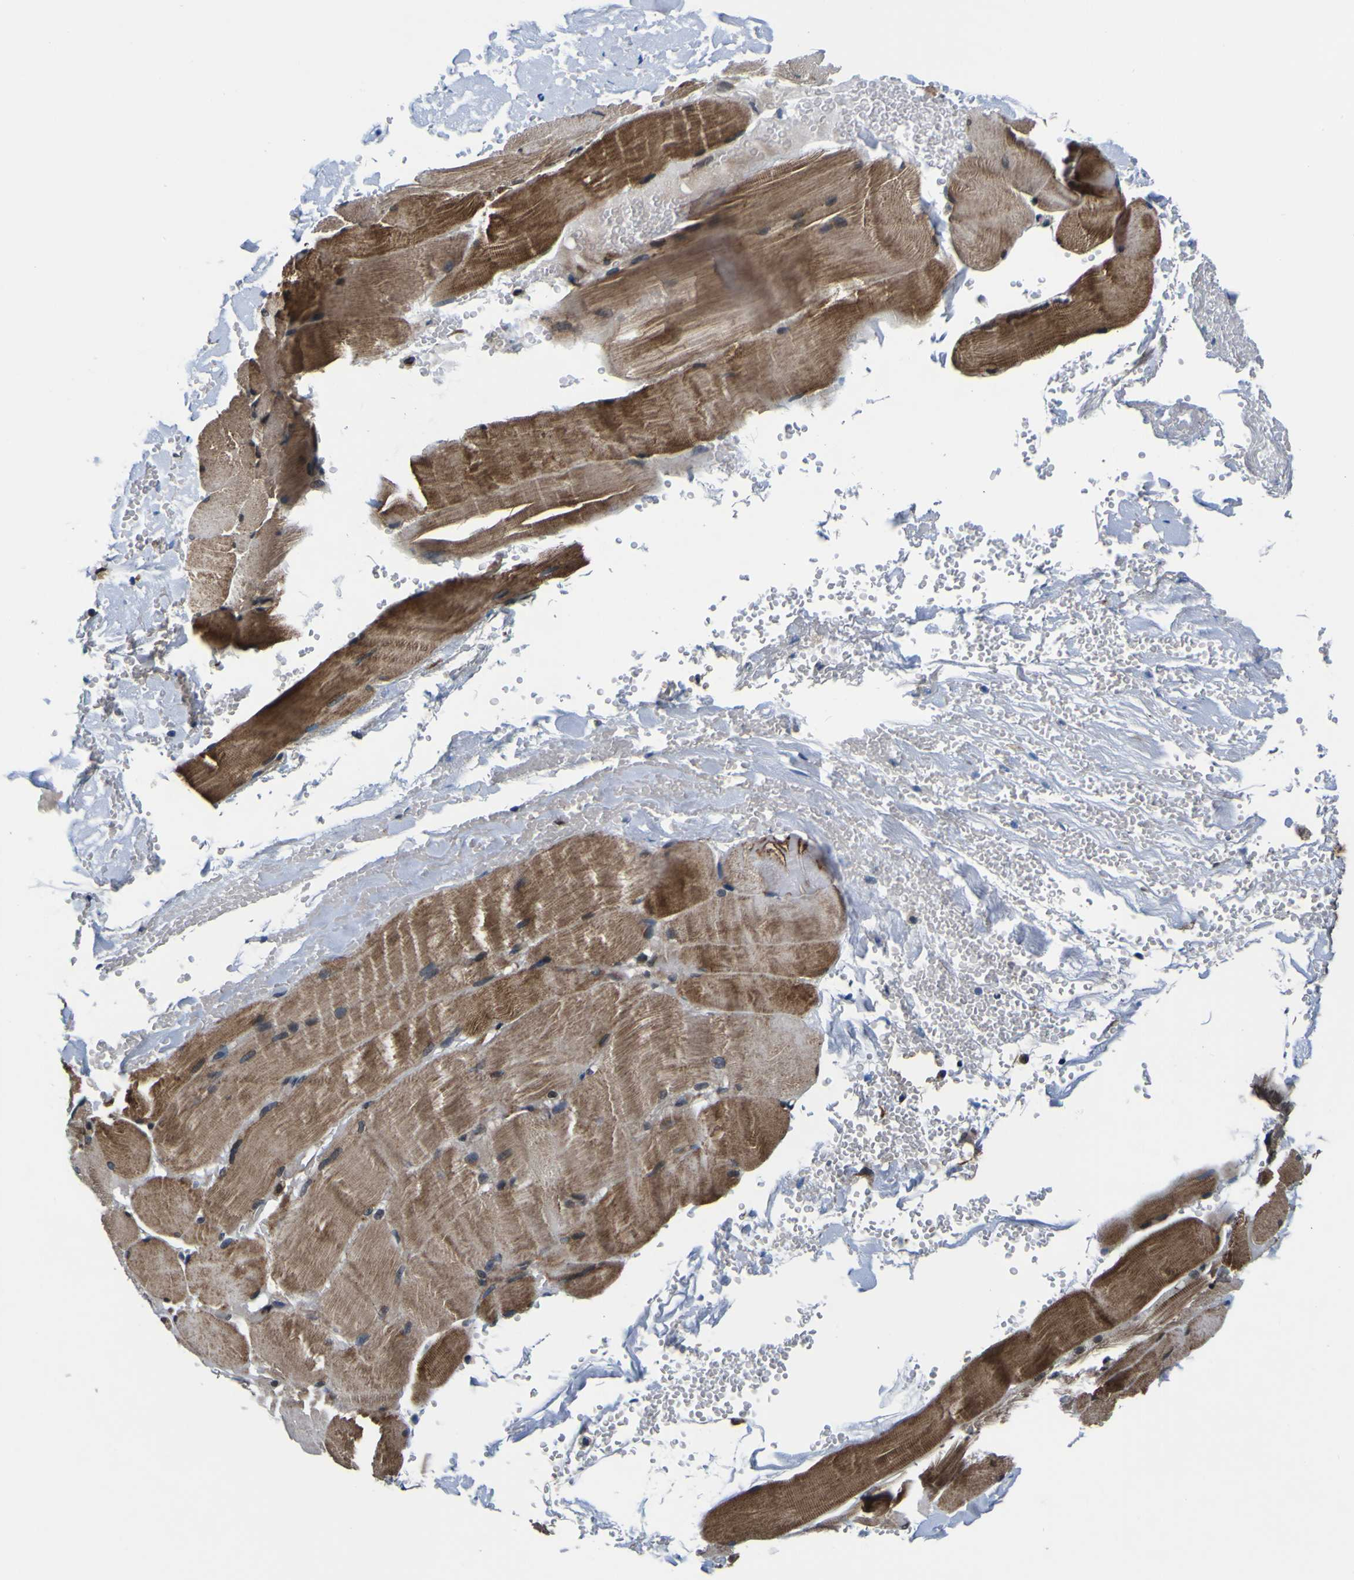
{"staining": {"intensity": "moderate", "quantity": ">75%", "location": "cytoplasmic/membranous"}, "tissue": "skeletal muscle", "cell_type": "Myocytes", "image_type": "normal", "snomed": [{"axis": "morphology", "description": "Normal tissue, NOS"}, {"axis": "topography", "description": "Skin"}, {"axis": "topography", "description": "Skeletal muscle"}], "caption": "The histopathology image demonstrates staining of benign skeletal muscle, revealing moderate cytoplasmic/membranous protein staining (brown color) within myocytes.", "gene": "POSTN", "patient": {"sex": "male", "age": 83}}